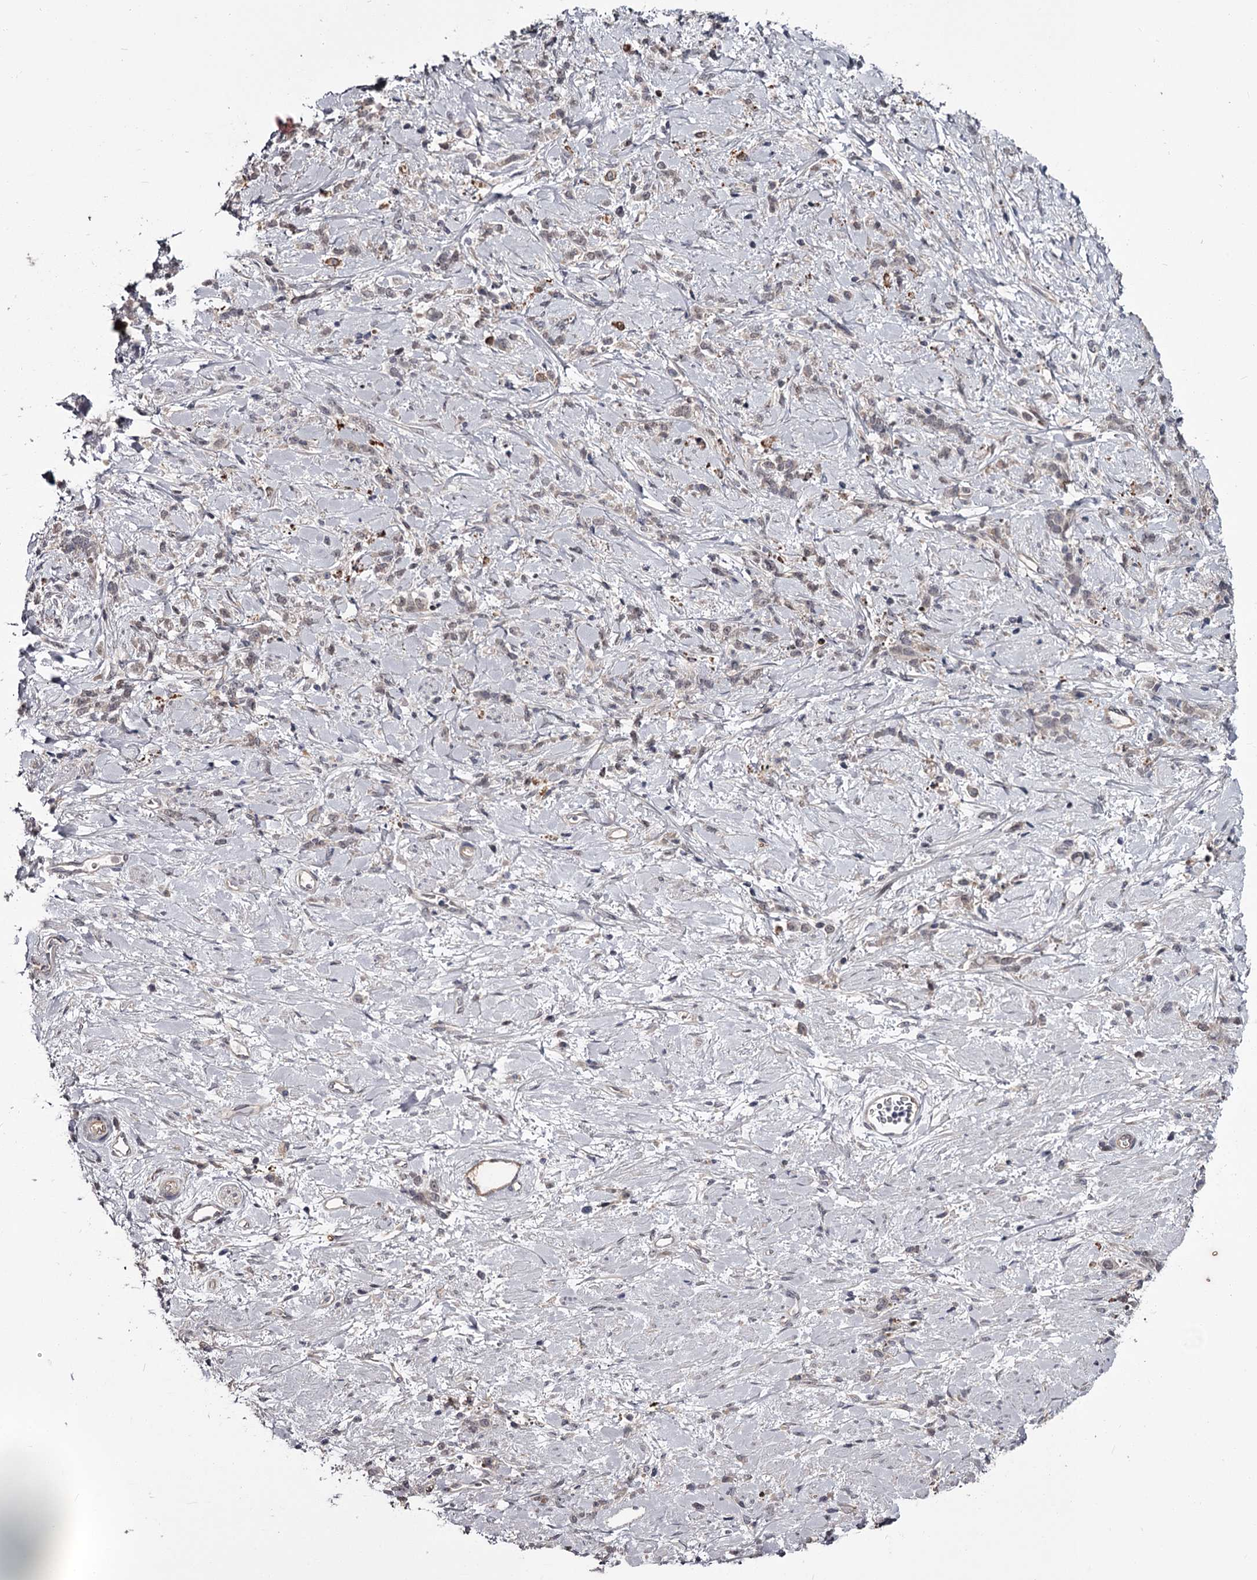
{"staining": {"intensity": "negative", "quantity": "none", "location": "none"}, "tissue": "stomach cancer", "cell_type": "Tumor cells", "image_type": "cancer", "snomed": [{"axis": "morphology", "description": "Adenocarcinoma, NOS"}, {"axis": "topography", "description": "Stomach"}], "caption": "Stomach cancer was stained to show a protein in brown. There is no significant staining in tumor cells.", "gene": "DAO", "patient": {"sex": "female", "age": 60}}